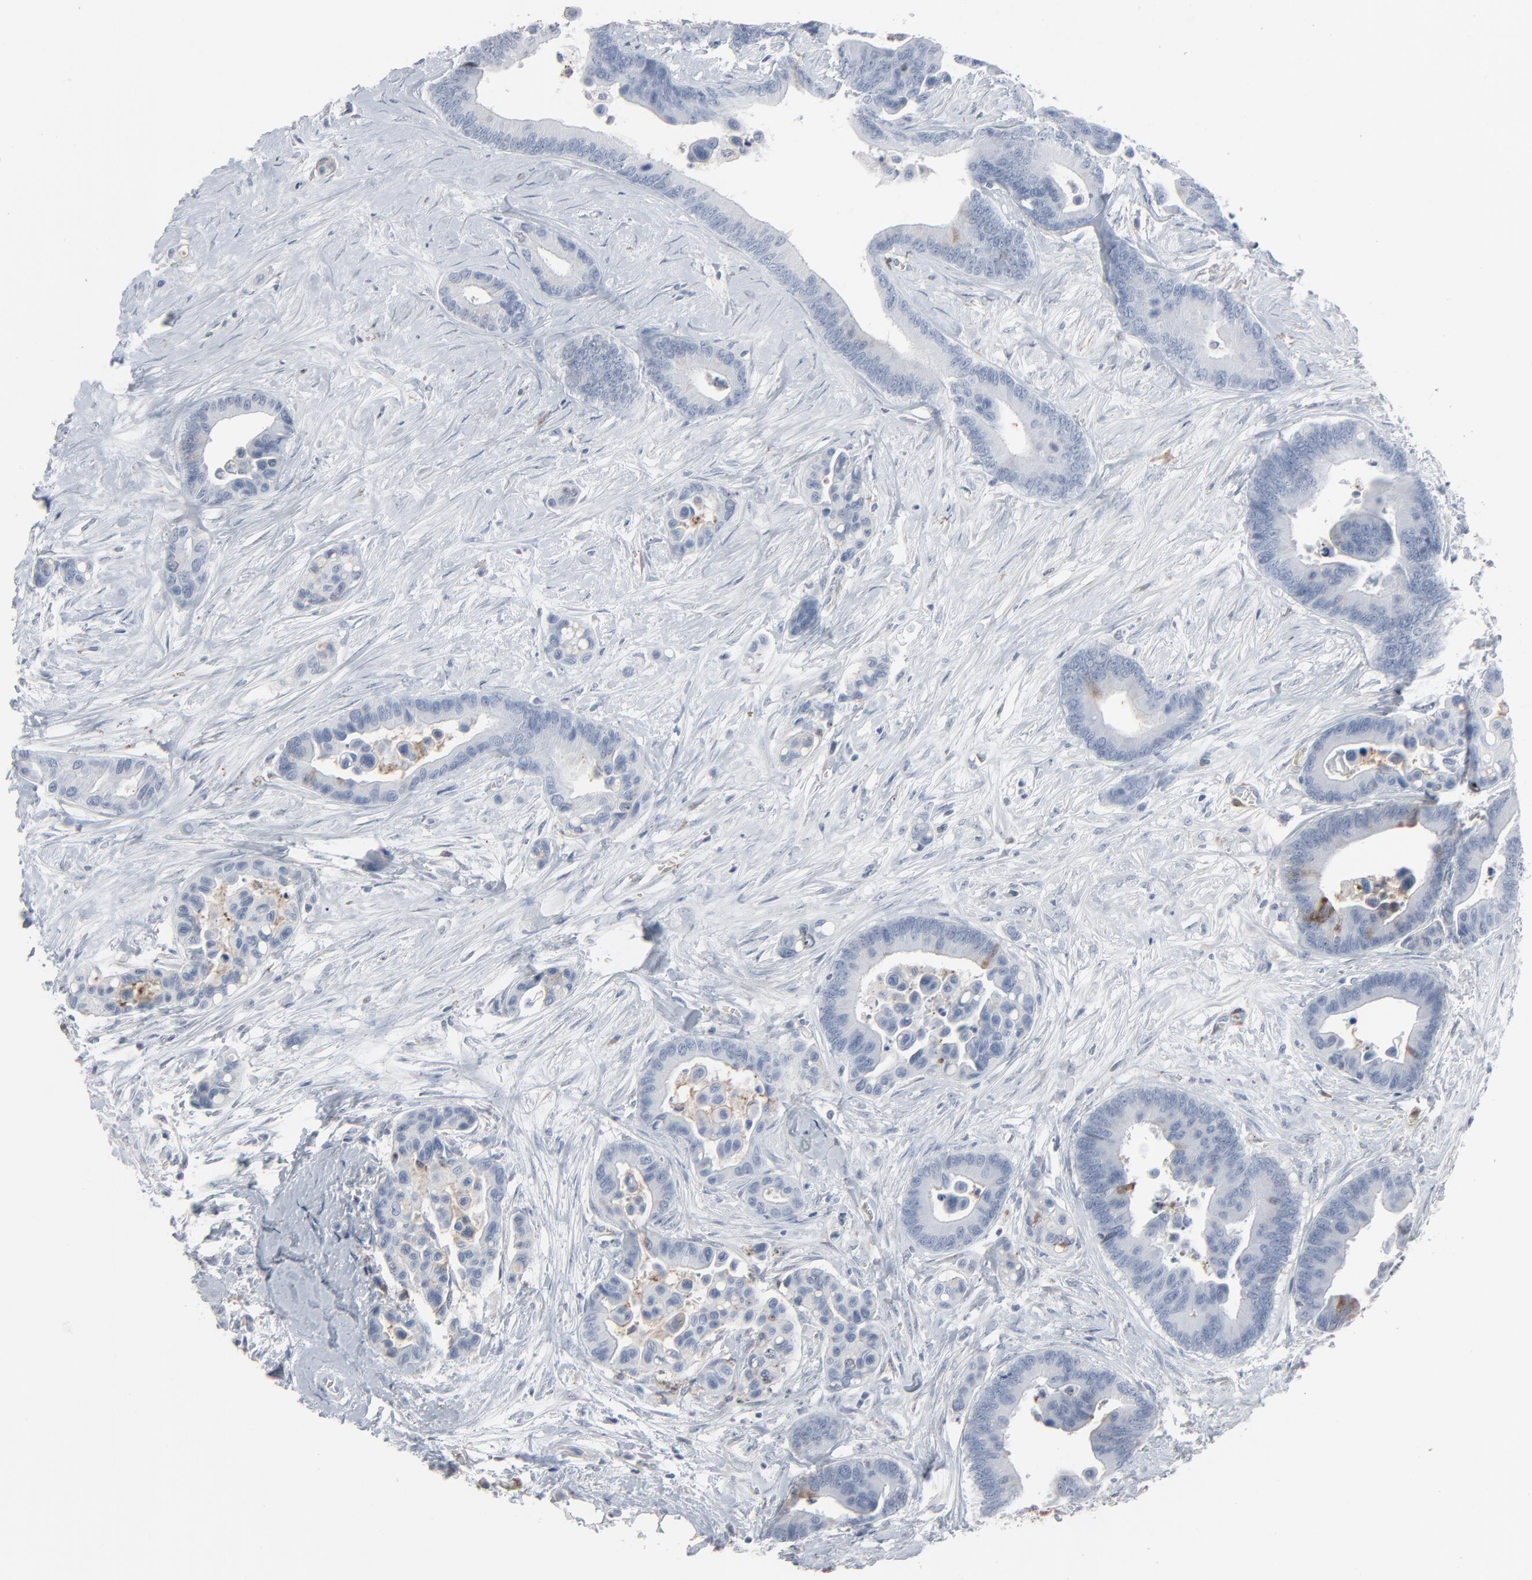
{"staining": {"intensity": "negative", "quantity": "none", "location": "none"}, "tissue": "colorectal cancer", "cell_type": "Tumor cells", "image_type": "cancer", "snomed": [{"axis": "morphology", "description": "Adenocarcinoma, NOS"}, {"axis": "topography", "description": "Colon"}], "caption": "High magnification brightfield microscopy of colorectal adenocarcinoma stained with DAB (brown) and counterstained with hematoxylin (blue): tumor cells show no significant staining.", "gene": "PHGDH", "patient": {"sex": "male", "age": 82}}